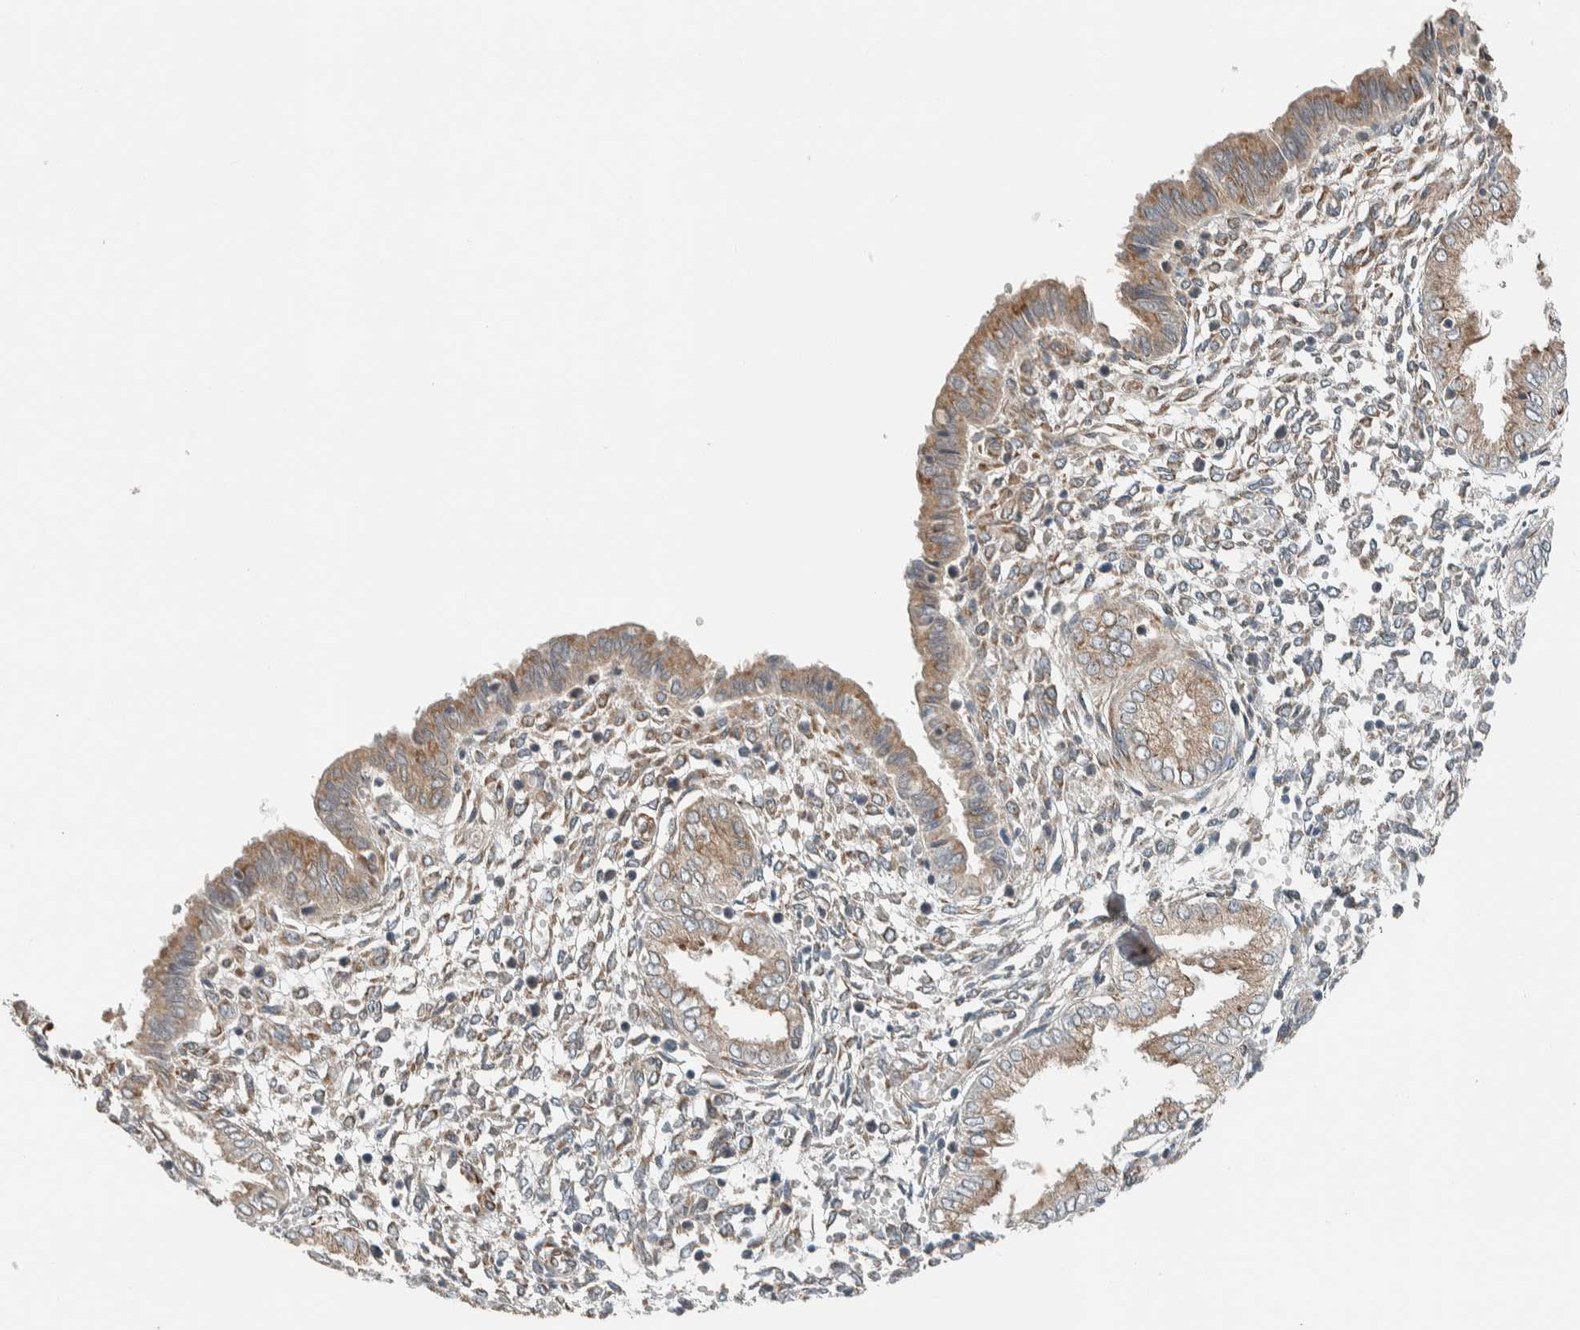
{"staining": {"intensity": "weak", "quantity": ">75%", "location": "cytoplasmic/membranous"}, "tissue": "endometrium", "cell_type": "Cells in endometrial stroma", "image_type": "normal", "snomed": [{"axis": "morphology", "description": "Normal tissue, NOS"}, {"axis": "topography", "description": "Endometrium"}], "caption": "Cells in endometrial stroma reveal low levels of weak cytoplasmic/membranous expression in about >75% of cells in unremarkable endometrium. (DAB (3,3'-diaminobenzidine) = brown stain, brightfield microscopy at high magnification).", "gene": "CTBP2", "patient": {"sex": "female", "age": 33}}